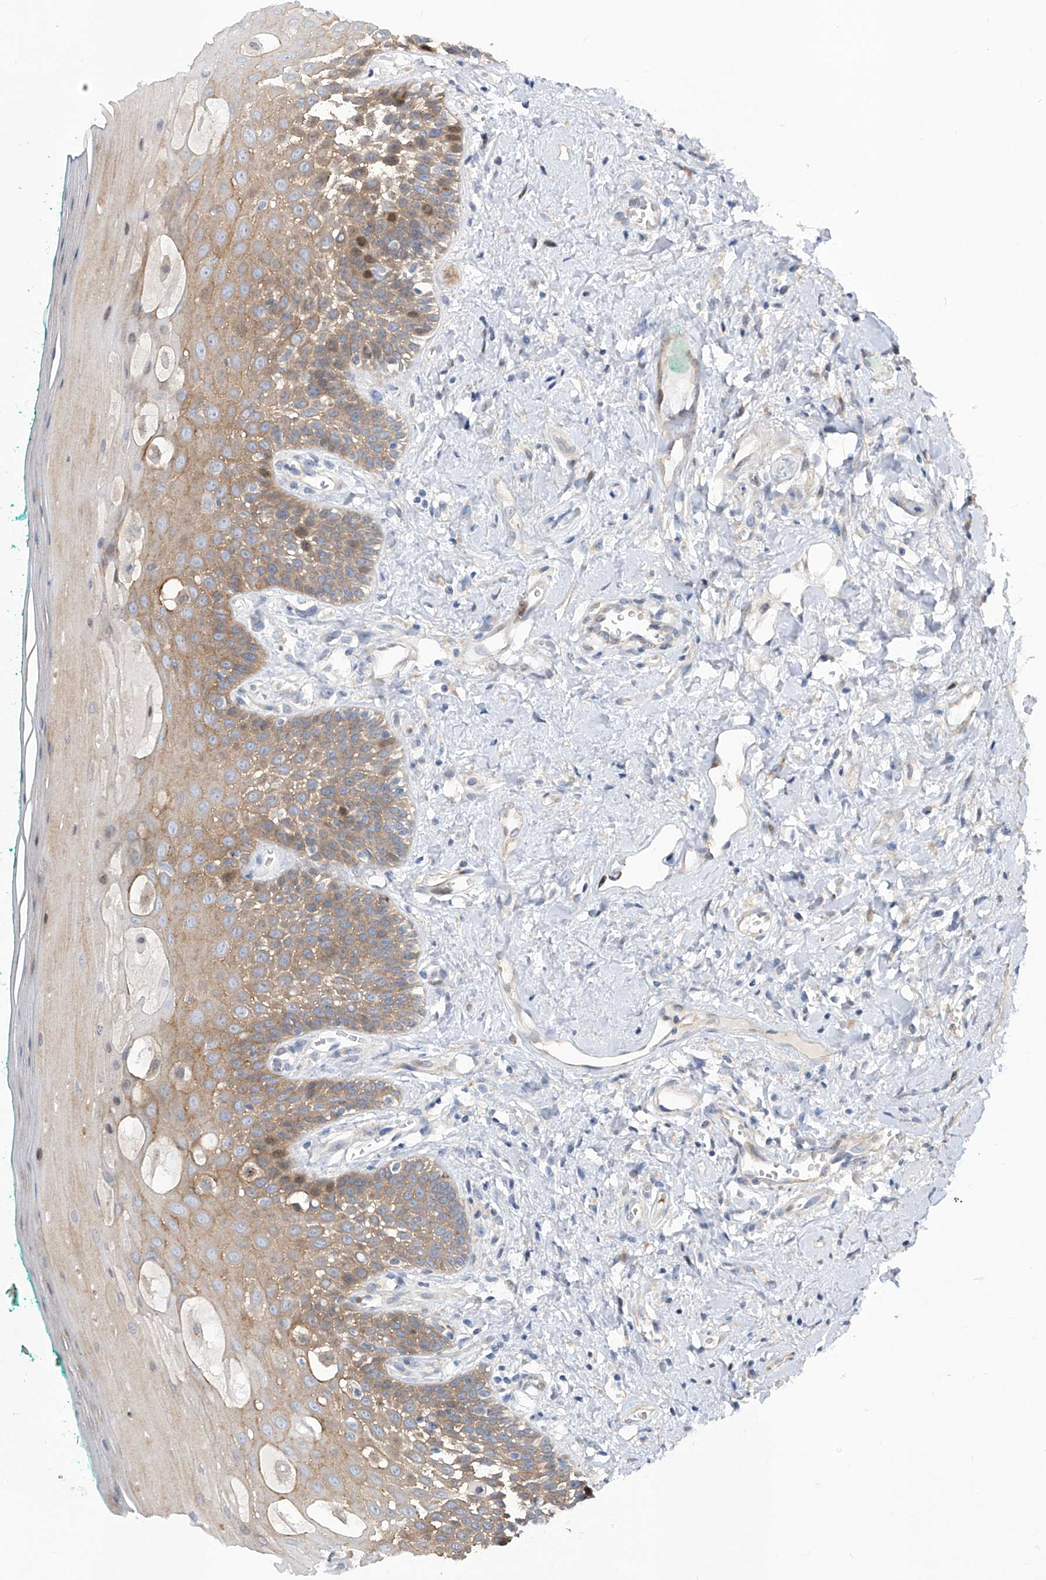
{"staining": {"intensity": "moderate", "quantity": "25%-75%", "location": "cytoplasmic/membranous"}, "tissue": "oral mucosa", "cell_type": "Squamous epithelial cells", "image_type": "normal", "snomed": [{"axis": "morphology", "description": "Normal tissue, NOS"}, {"axis": "topography", "description": "Oral tissue"}], "caption": "Immunohistochemical staining of unremarkable oral mucosa shows medium levels of moderate cytoplasmic/membranous positivity in approximately 25%-75% of squamous epithelial cells. Using DAB (3,3'-diaminobenzidine) (brown) and hematoxylin (blue) stains, captured at high magnification using brightfield microscopy.", "gene": "LRRC1", "patient": {"sex": "female", "age": 70}}